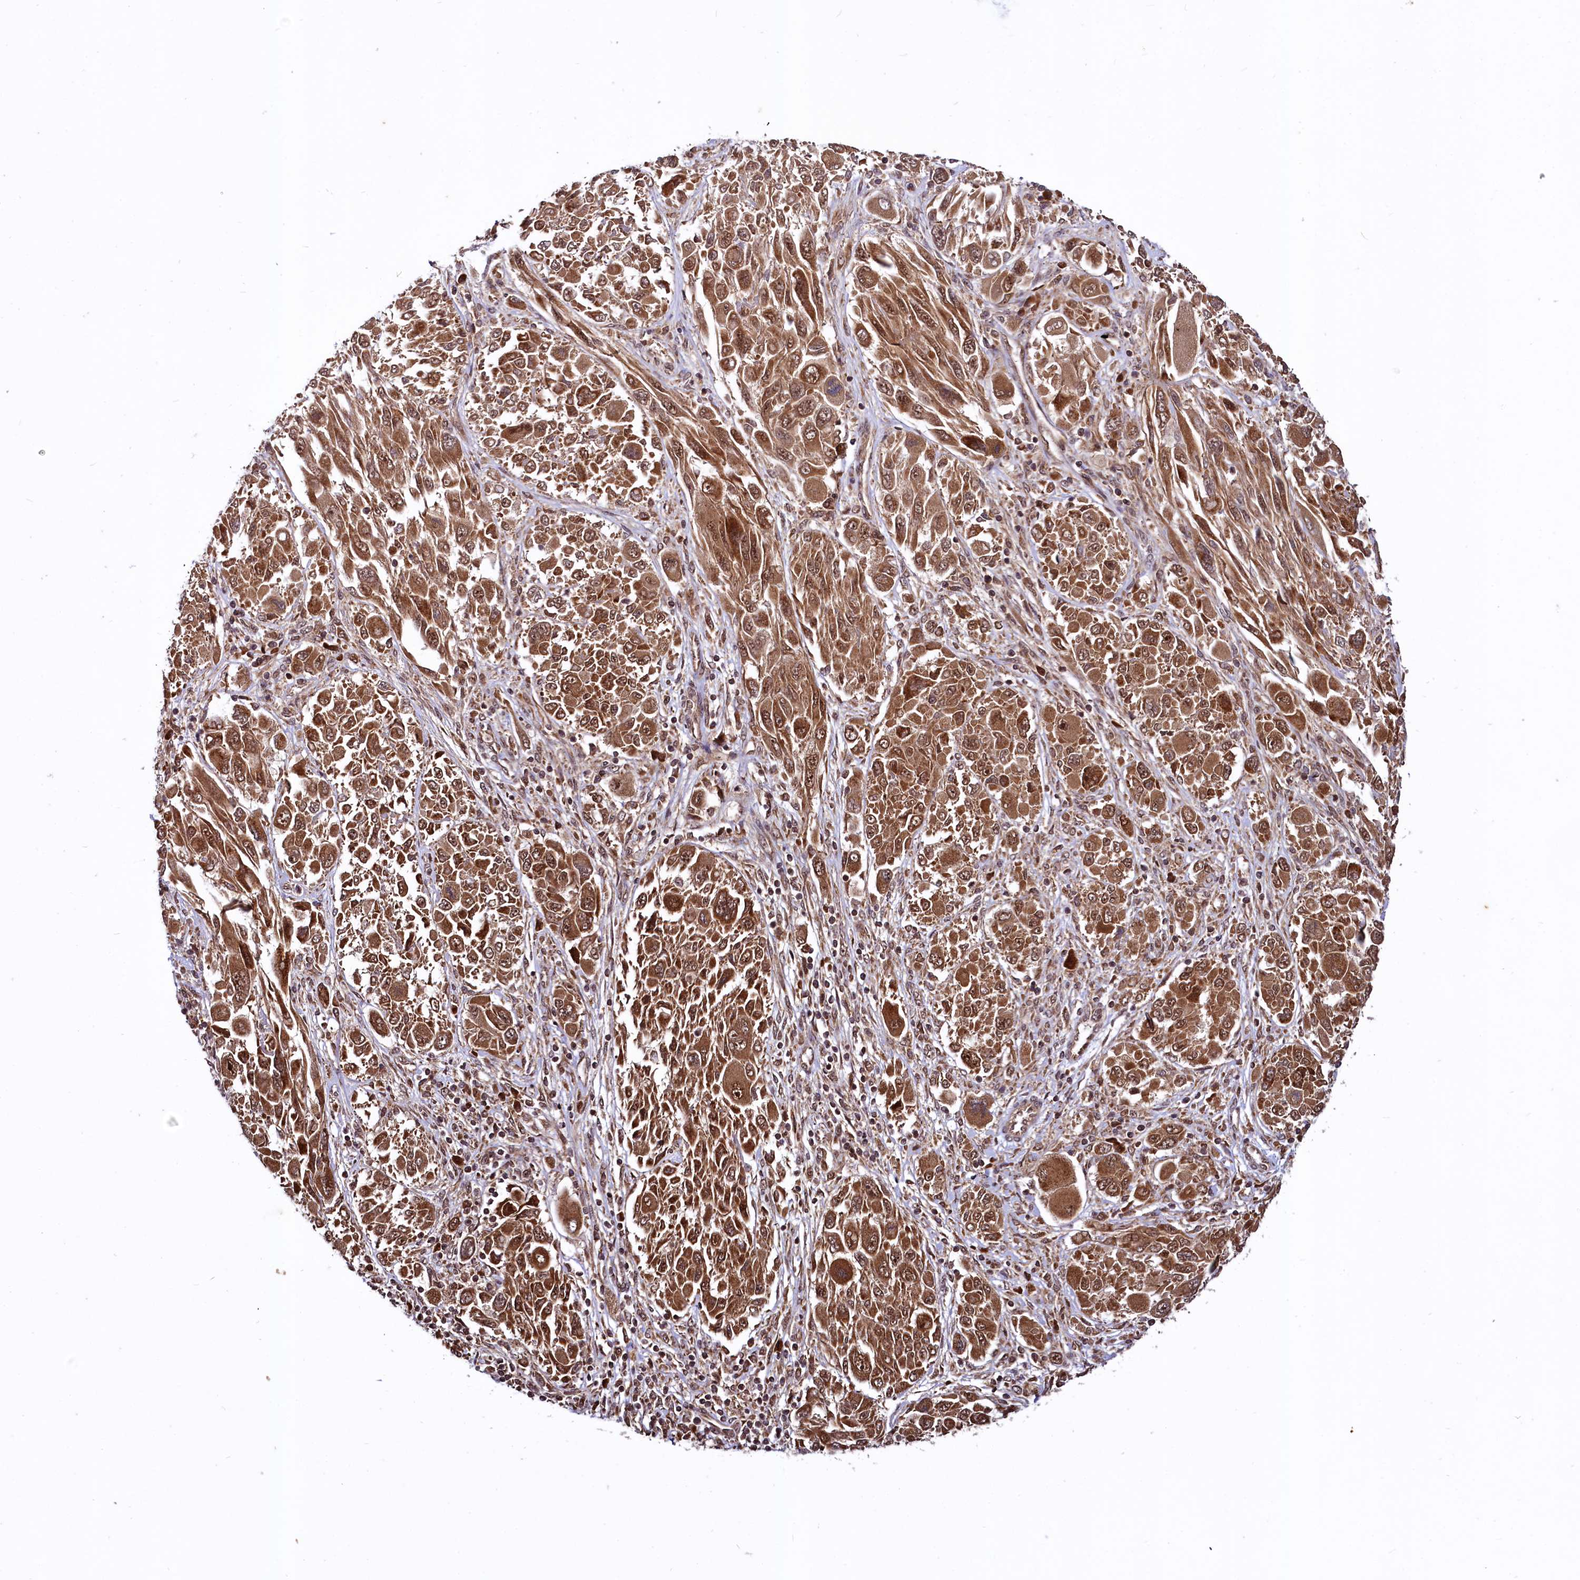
{"staining": {"intensity": "strong", "quantity": ">75%", "location": "cytoplasmic/membranous,nuclear"}, "tissue": "melanoma", "cell_type": "Tumor cells", "image_type": "cancer", "snomed": [{"axis": "morphology", "description": "Malignant melanoma, NOS"}, {"axis": "topography", "description": "Skin"}], "caption": "Immunohistochemistry (IHC) photomicrograph of malignant melanoma stained for a protein (brown), which shows high levels of strong cytoplasmic/membranous and nuclear positivity in about >75% of tumor cells.", "gene": "UBE3A", "patient": {"sex": "female", "age": 91}}